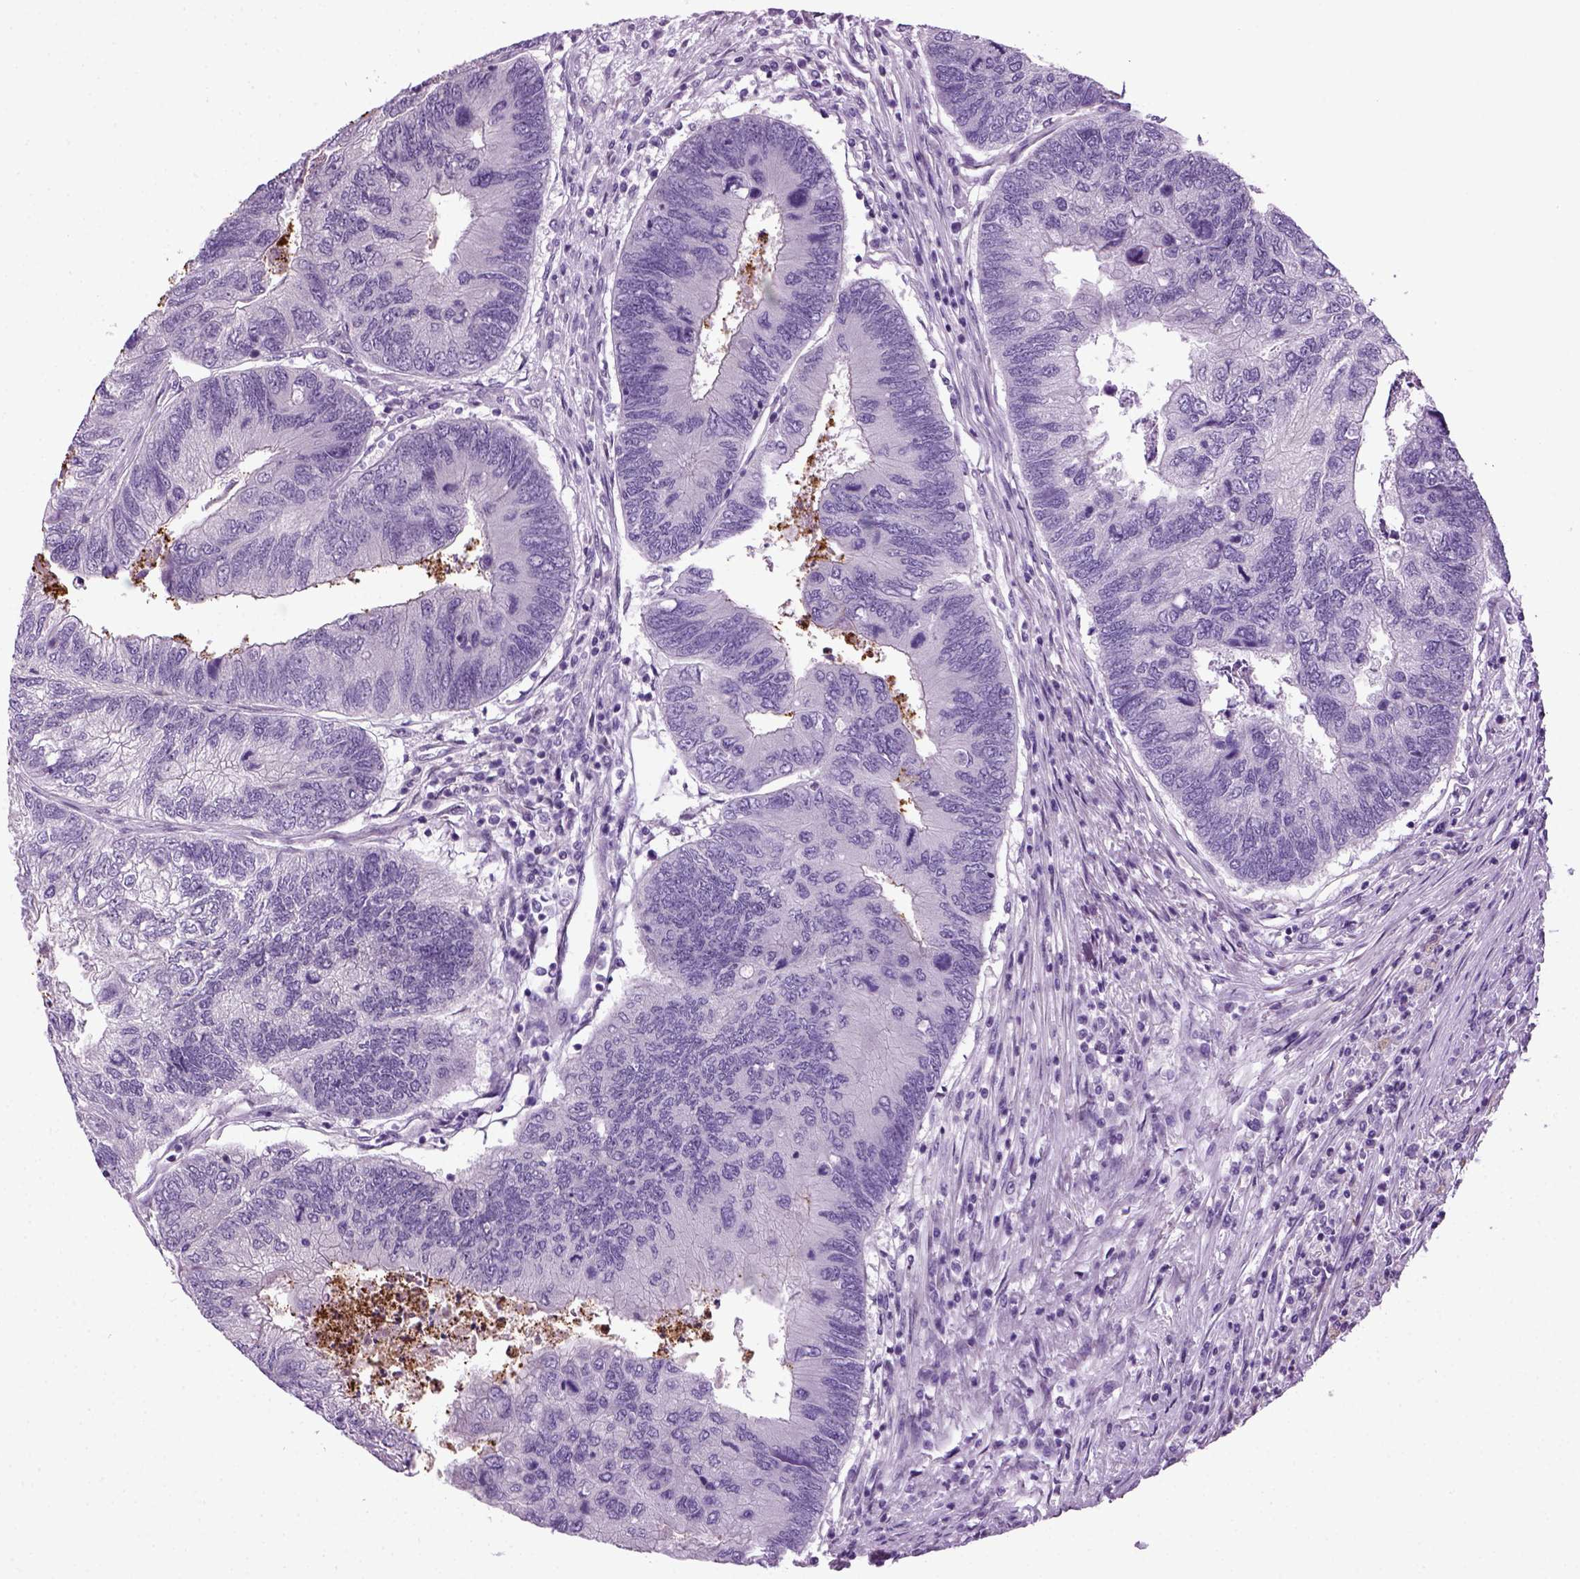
{"staining": {"intensity": "negative", "quantity": "none", "location": "none"}, "tissue": "colorectal cancer", "cell_type": "Tumor cells", "image_type": "cancer", "snomed": [{"axis": "morphology", "description": "Adenocarcinoma, NOS"}, {"axis": "topography", "description": "Colon"}], "caption": "Immunohistochemistry of colorectal cancer (adenocarcinoma) exhibits no expression in tumor cells.", "gene": "HMCN2", "patient": {"sex": "female", "age": 67}}